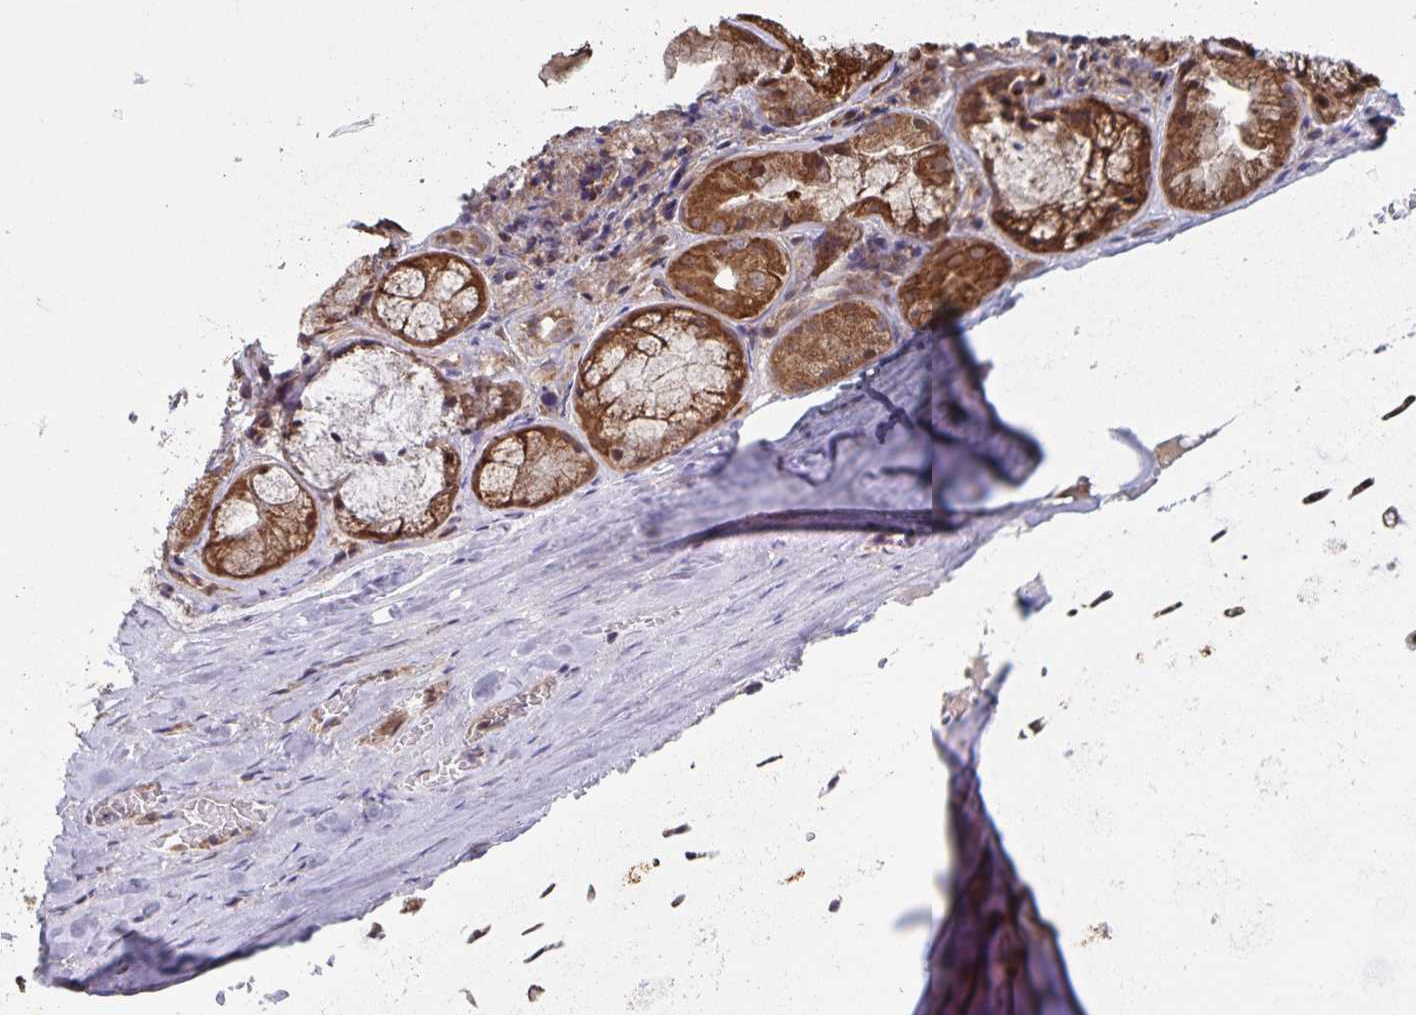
{"staining": {"intensity": "negative", "quantity": "none", "location": "none"}, "tissue": "soft tissue", "cell_type": "Chondrocytes", "image_type": "normal", "snomed": [{"axis": "morphology", "description": "Normal tissue, NOS"}, {"axis": "topography", "description": "Cartilage tissue"}, {"axis": "topography", "description": "Nasopharynx"}, {"axis": "topography", "description": "Thyroid gland"}], "caption": "The immunohistochemistry (IHC) image has no significant expression in chondrocytes of soft tissue. (Stains: DAB immunohistochemistry (IHC) with hematoxylin counter stain, Microscopy: brightfield microscopy at high magnification).", "gene": "ACACA", "patient": {"sex": "male", "age": 63}}